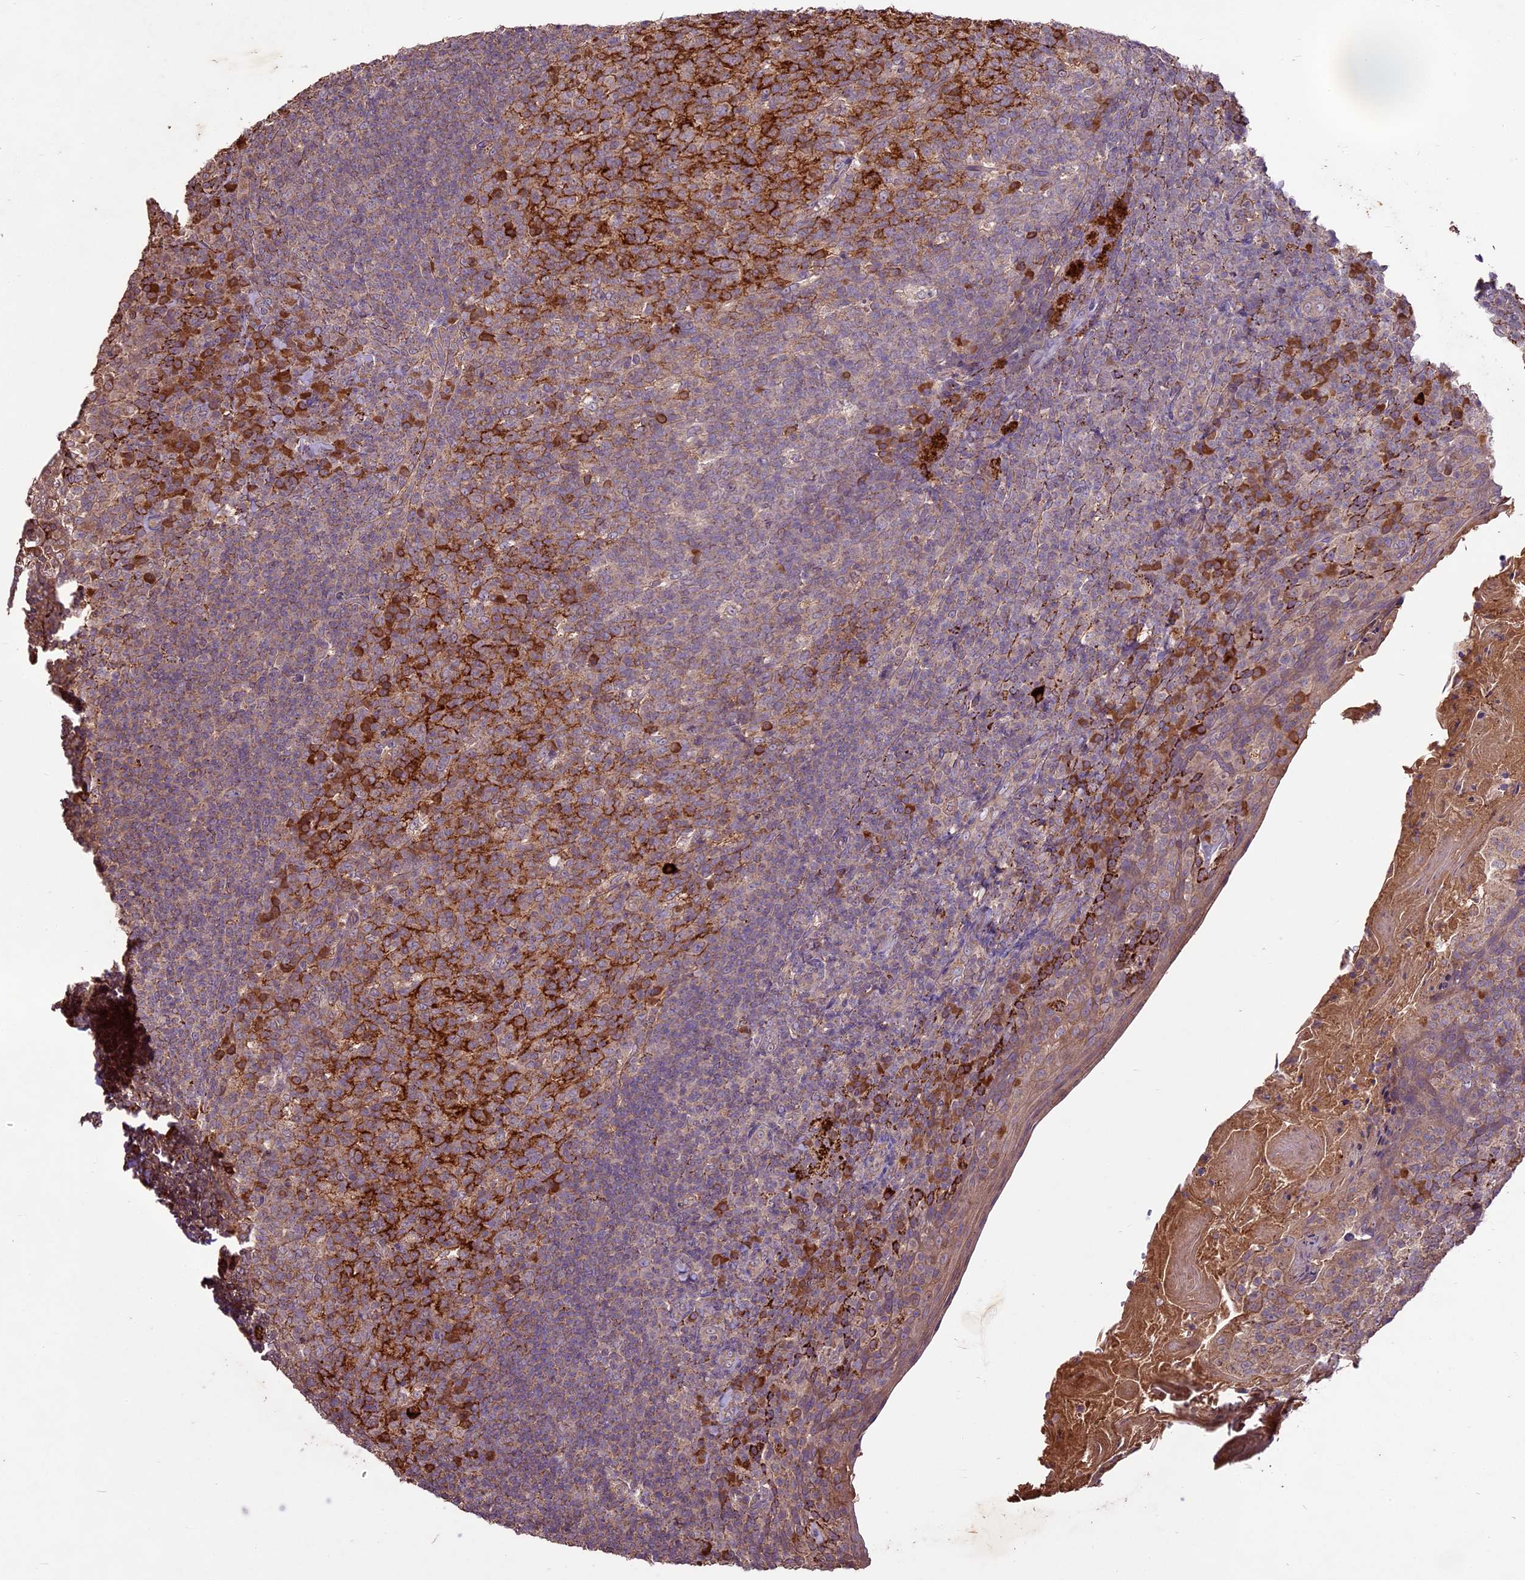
{"staining": {"intensity": "strong", "quantity": "25%-75%", "location": "cytoplasmic/membranous"}, "tissue": "tonsil", "cell_type": "Germinal center cells", "image_type": "normal", "snomed": [{"axis": "morphology", "description": "Normal tissue, NOS"}, {"axis": "topography", "description": "Tonsil"}], "caption": "Tonsil stained with DAB IHC reveals high levels of strong cytoplasmic/membranous staining in approximately 25%-75% of germinal center cells.", "gene": "CRLF1", "patient": {"sex": "female", "age": 10}}